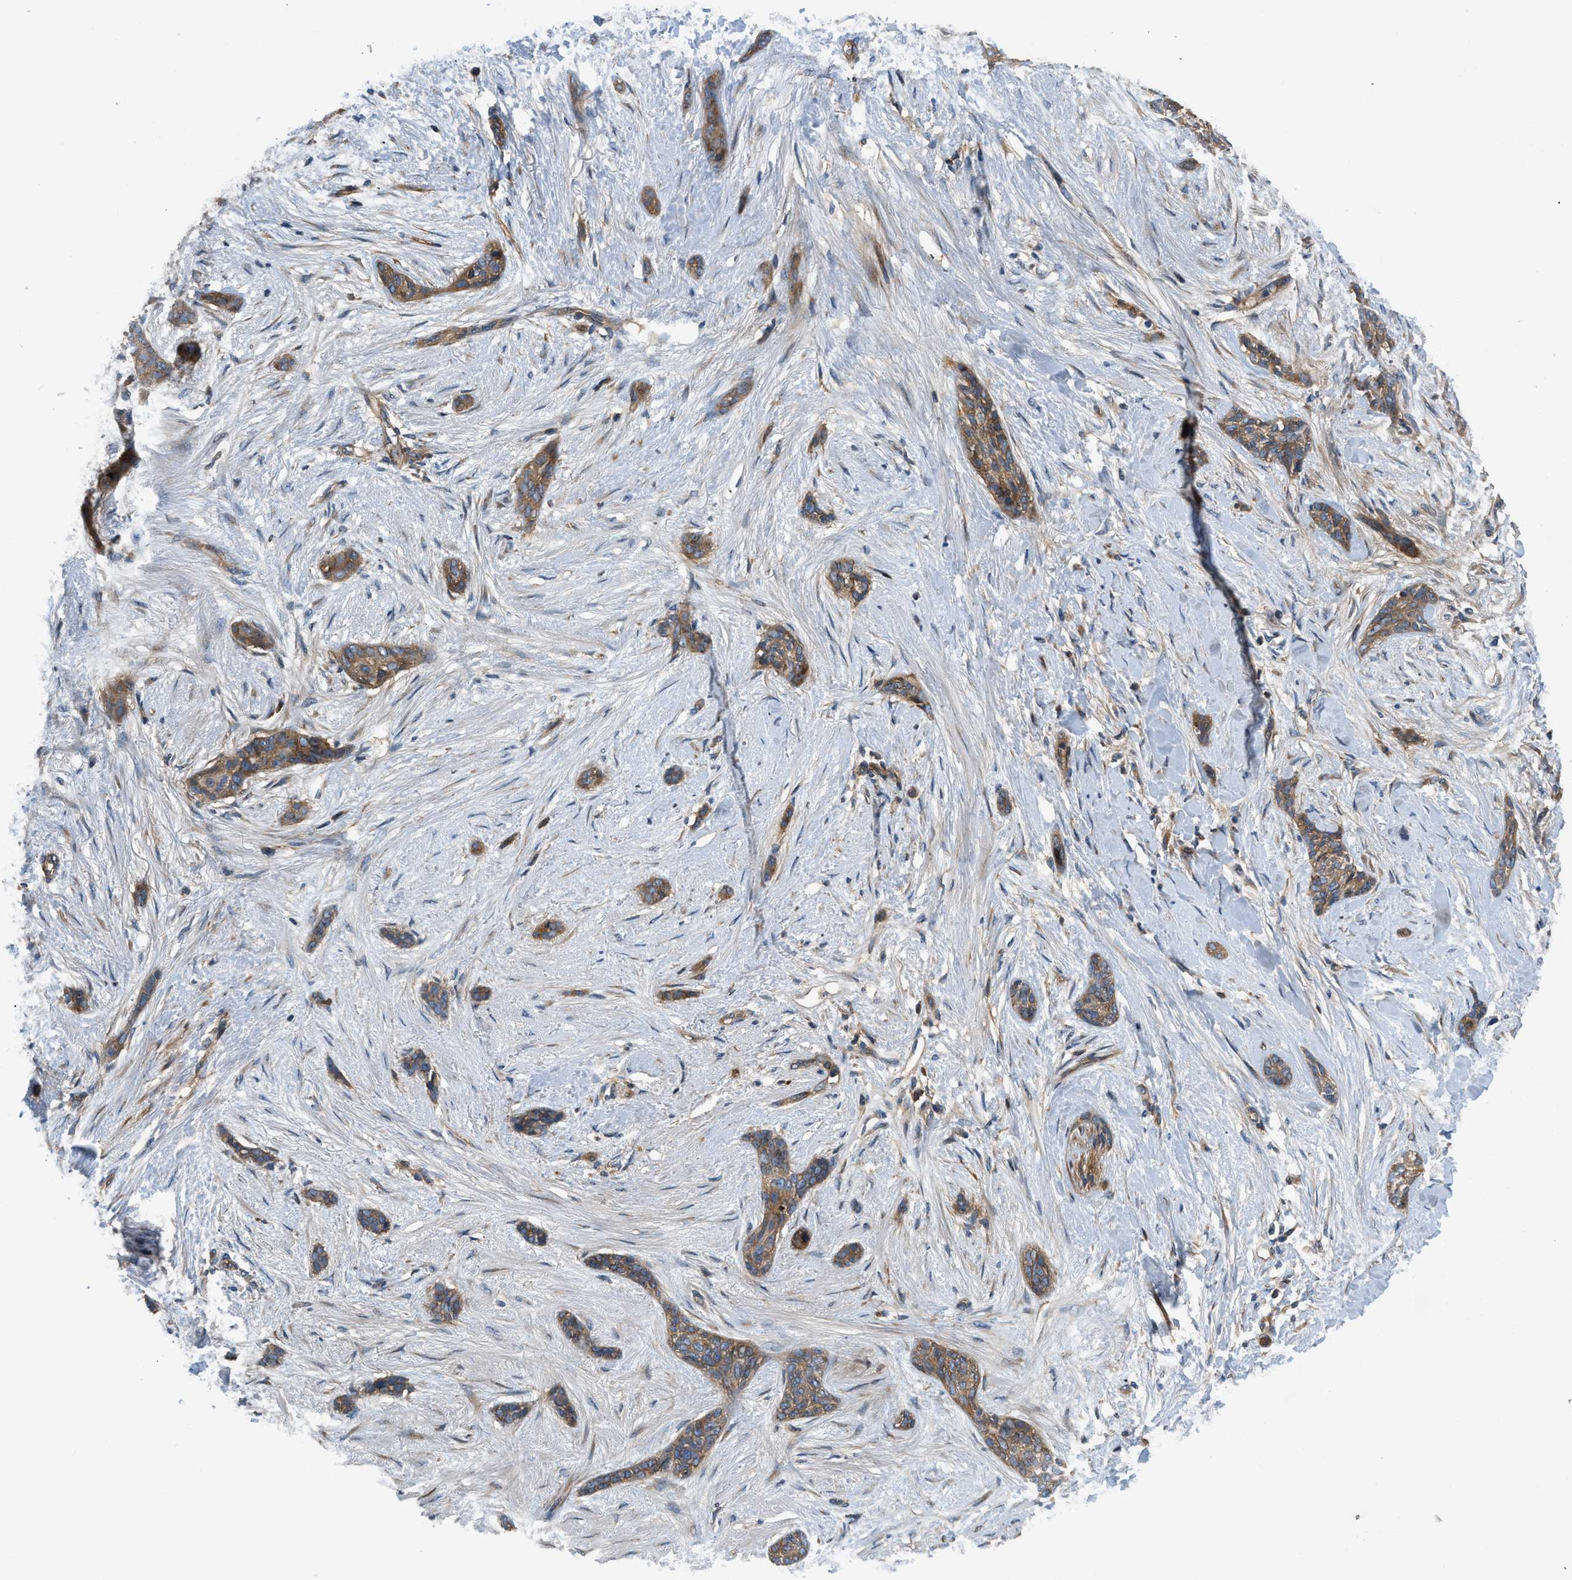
{"staining": {"intensity": "moderate", "quantity": ">75%", "location": "cytoplasmic/membranous"}, "tissue": "skin cancer", "cell_type": "Tumor cells", "image_type": "cancer", "snomed": [{"axis": "morphology", "description": "Basal cell carcinoma"}, {"axis": "morphology", "description": "Adnexal tumor, benign"}, {"axis": "topography", "description": "Skin"}], "caption": "Skin benign adnexal tumor stained with IHC displays moderate cytoplasmic/membranous expression in about >75% of tumor cells.", "gene": "CNNM3", "patient": {"sex": "female", "age": 42}}